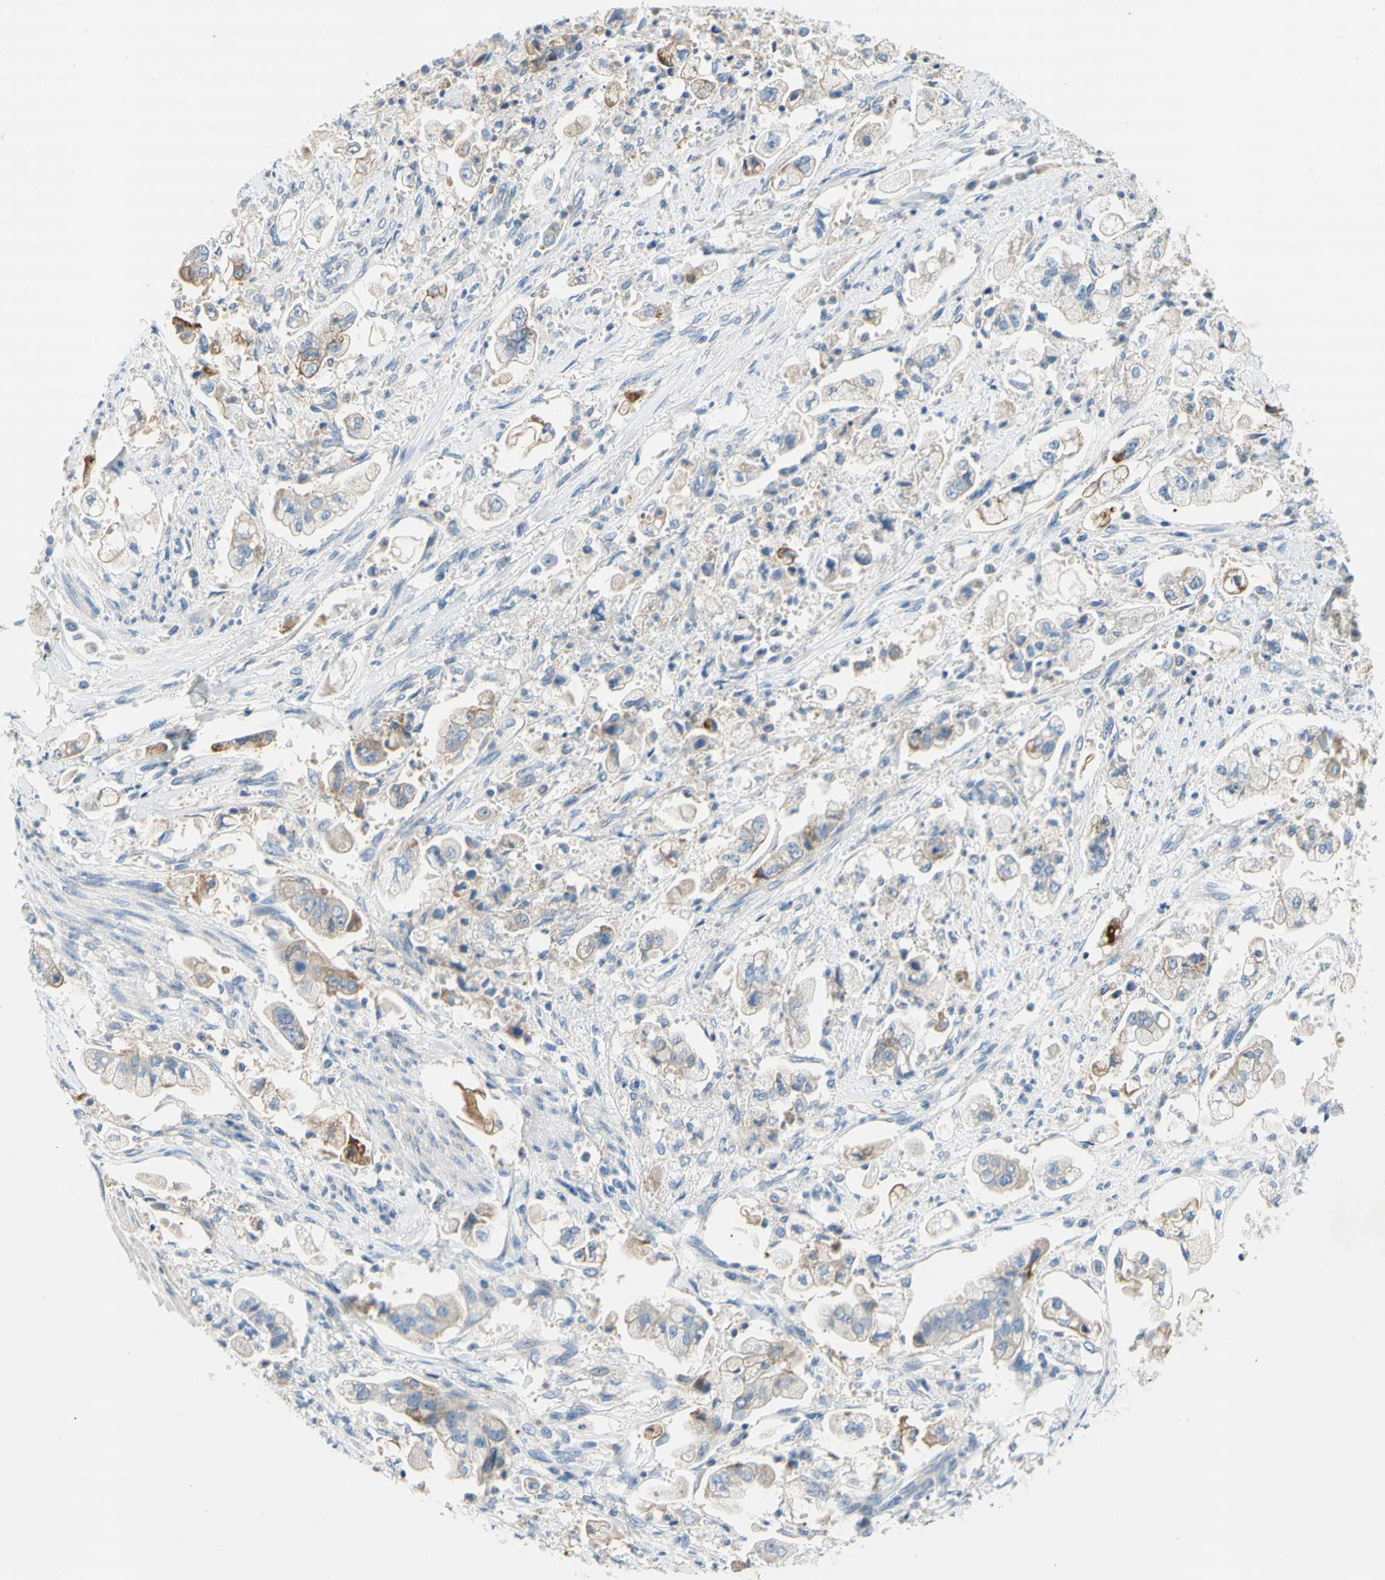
{"staining": {"intensity": "moderate", "quantity": "<25%", "location": "cytoplasmic/membranous"}, "tissue": "stomach cancer", "cell_type": "Tumor cells", "image_type": "cancer", "snomed": [{"axis": "morphology", "description": "Adenocarcinoma, NOS"}, {"axis": "topography", "description": "Stomach"}], "caption": "DAB immunohistochemical staining of stomach cancer (adenocarcinoma) displays moderate cytoplasmic/membranous protein positivity in approximately <25% of tumor cells. The protein of interest is shown in brown color, while the nuclei are stained blue.", "gene": "F3", "patient": {"sex": "male", "age": 62}}